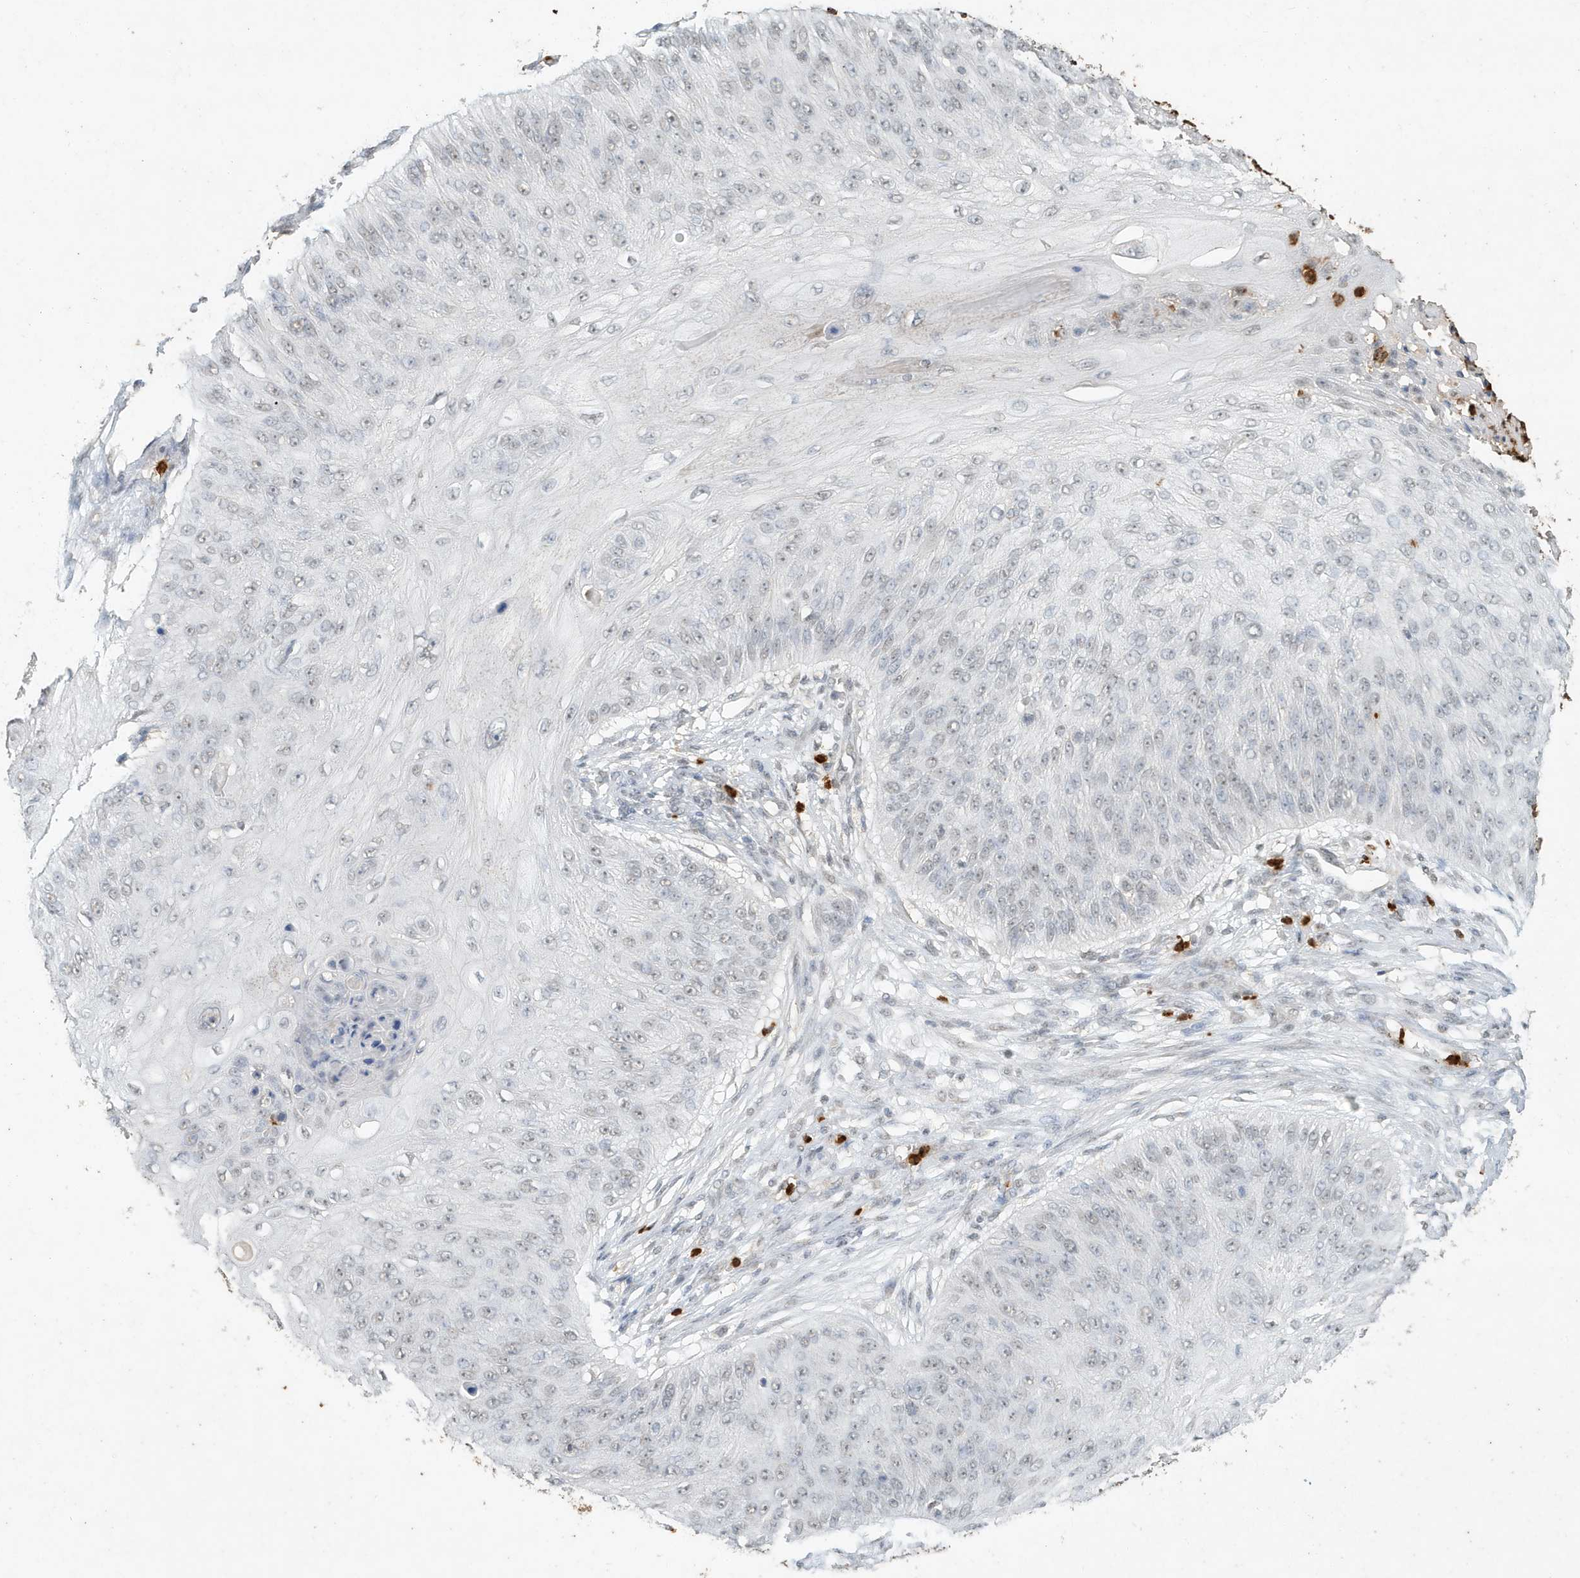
{"staining": {"intensity": "weak", "quantity": "<25%", "location": "nuclear"}, "tissue": "skin cancer", "cell_type": "Tumor cells", "image_type": "cancer", "snomed": [{"axis": "morphology", "description": "Squamous cell carcinoma, NOS"}, {"axis": "topography", "description": "Skin"}], "caption": "Immunohistochemistry (IHC) photomicrograph of neoplastic tissue: human skin cancer stained with DAB reveals no significant protein positivity in tumor cells.", "gene": "DEFA1", "patient": {"sex": "female", "age": 80}}